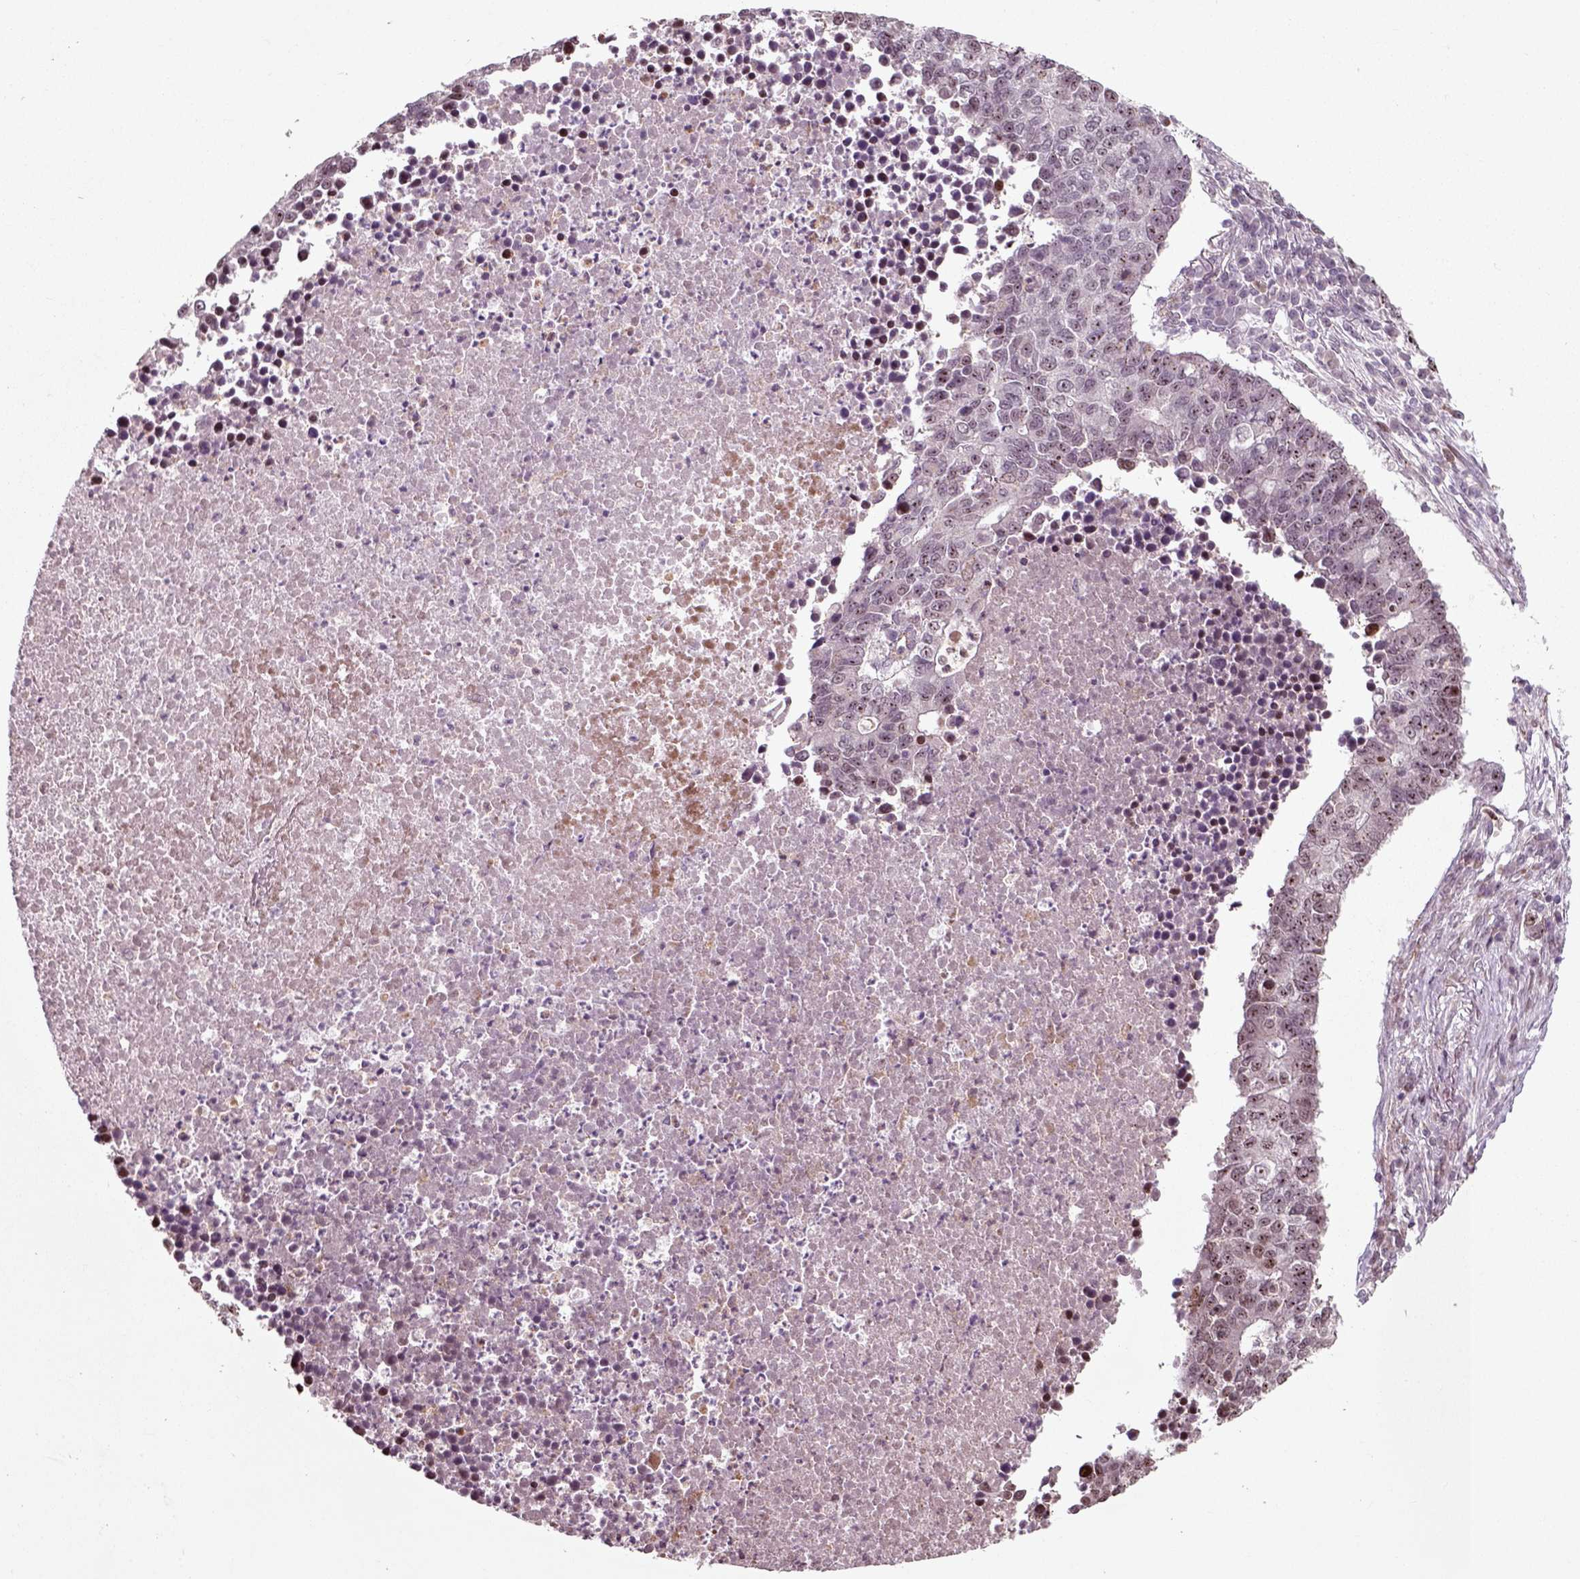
{"staining": {"intensity": "moderate", "quantity": "<25%", "location": "nuclear"}, "tissue": "lung cancer", "cell_type": "Tumor cells", "image_type": "cancer", "snomed": [{"axis": "morphology", "description": "Adenocarcinoma, NOS"}, {"axis": "topography", "description": "Lung"}], "caption": "Immunohistochemistry of adenocarcinoma (lung) exhibits low levels of moderate nuclear expression in about <25% of tumor cells.", "gene": "CDC14A", "patient": {"sex": "male", "age": 57}}